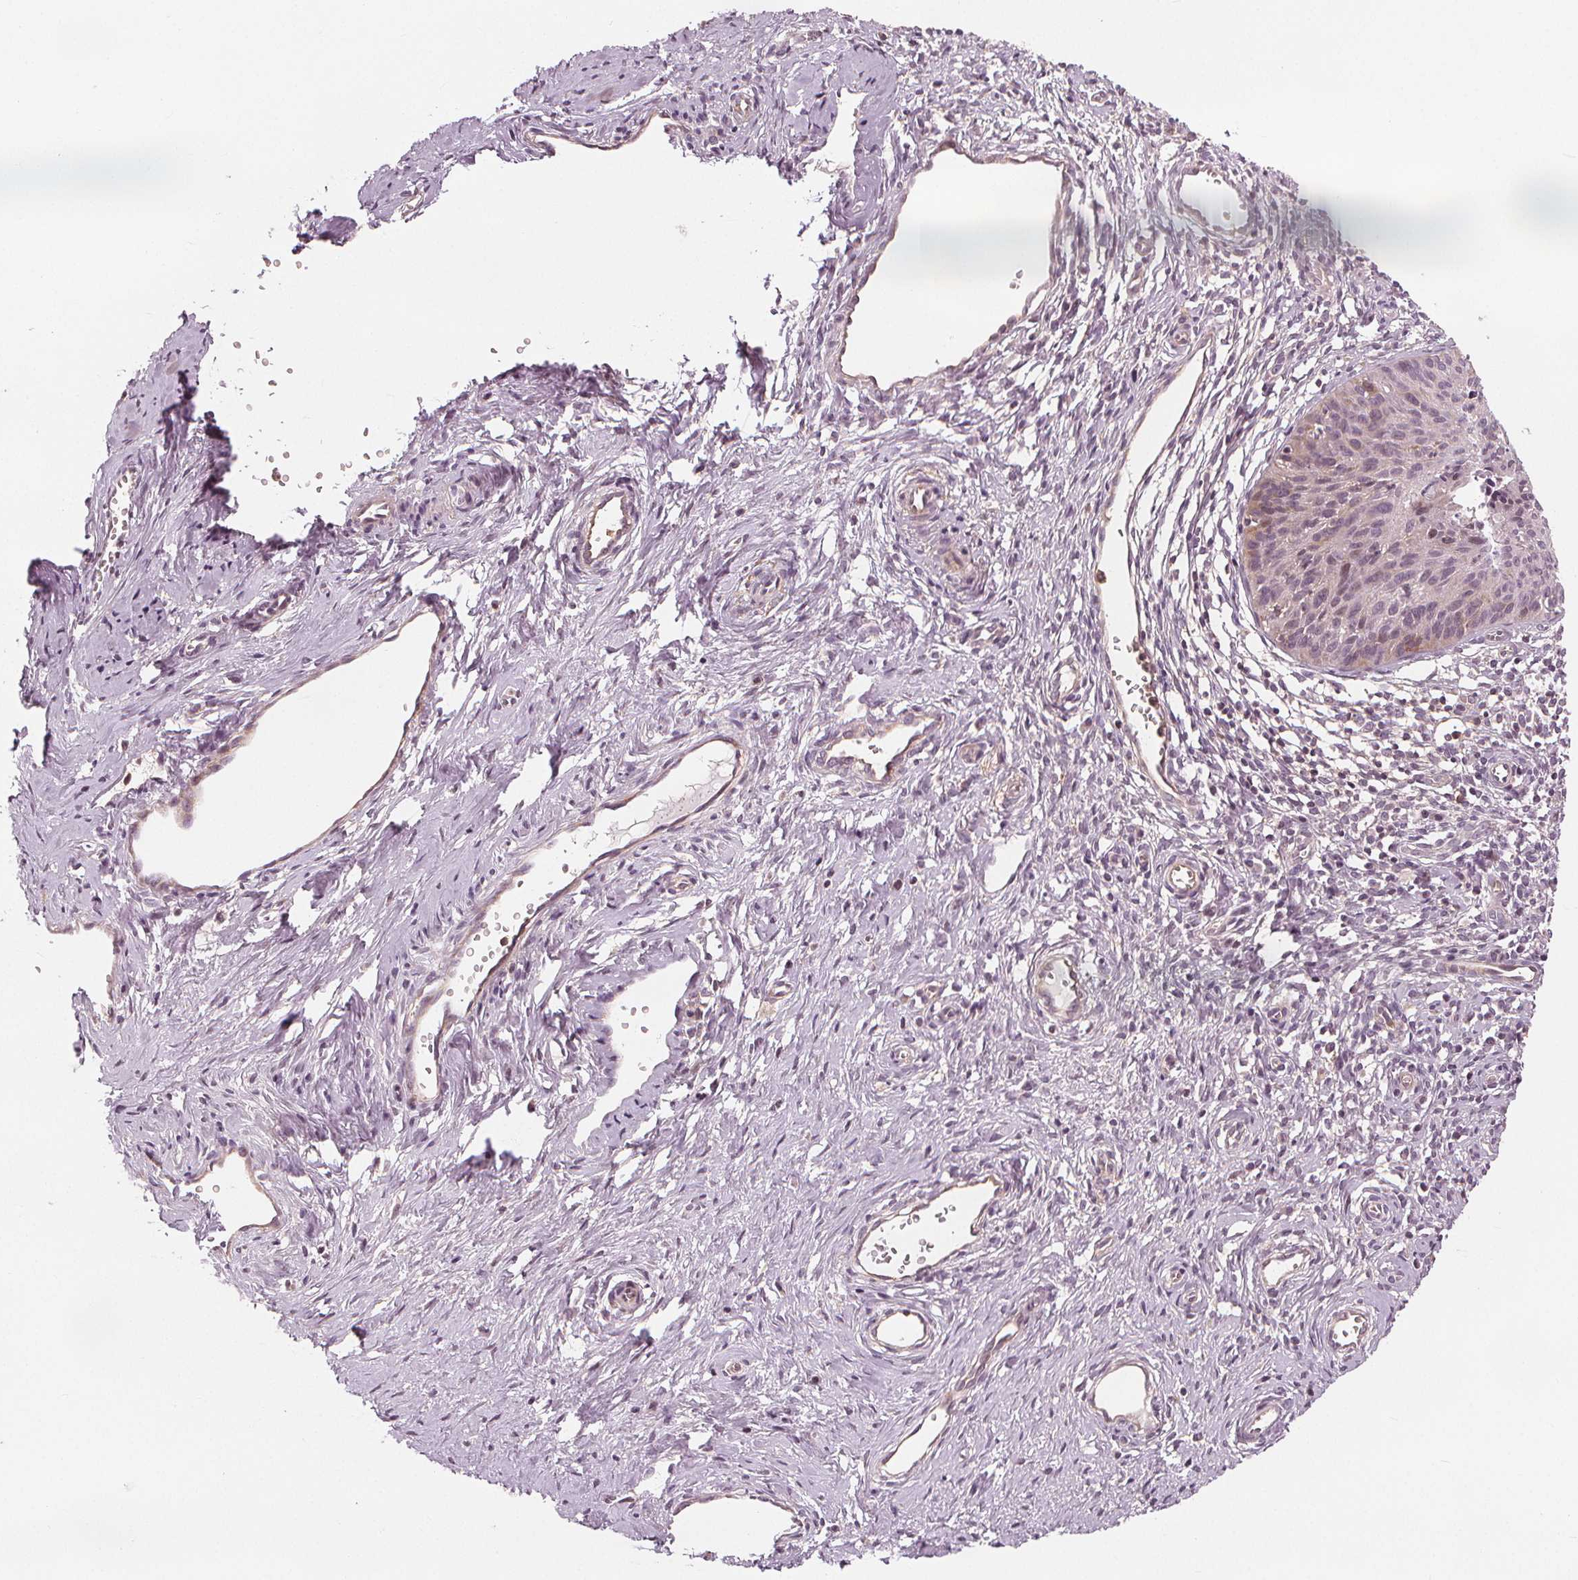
{"staining": {"intensity": "negative", "quantity": "none", "location": "none"}, "tissue": "cervical cancer", "cell_type": "Tumor cells", "image_type": "cancer", "snomed": [{"axis": "morphology", "description": "Squamous cell carcinoma, NOS"}, {"axis": "topography", "description": "Cervix"}], "caption": "This is a photomicrograph of immunohistochemistry staining of cervical squamous cell carcinoma, which shows no positivity in tumor cells.", "gene": "SLC34A1", "patient": {"sex": "female", "age": 52}}